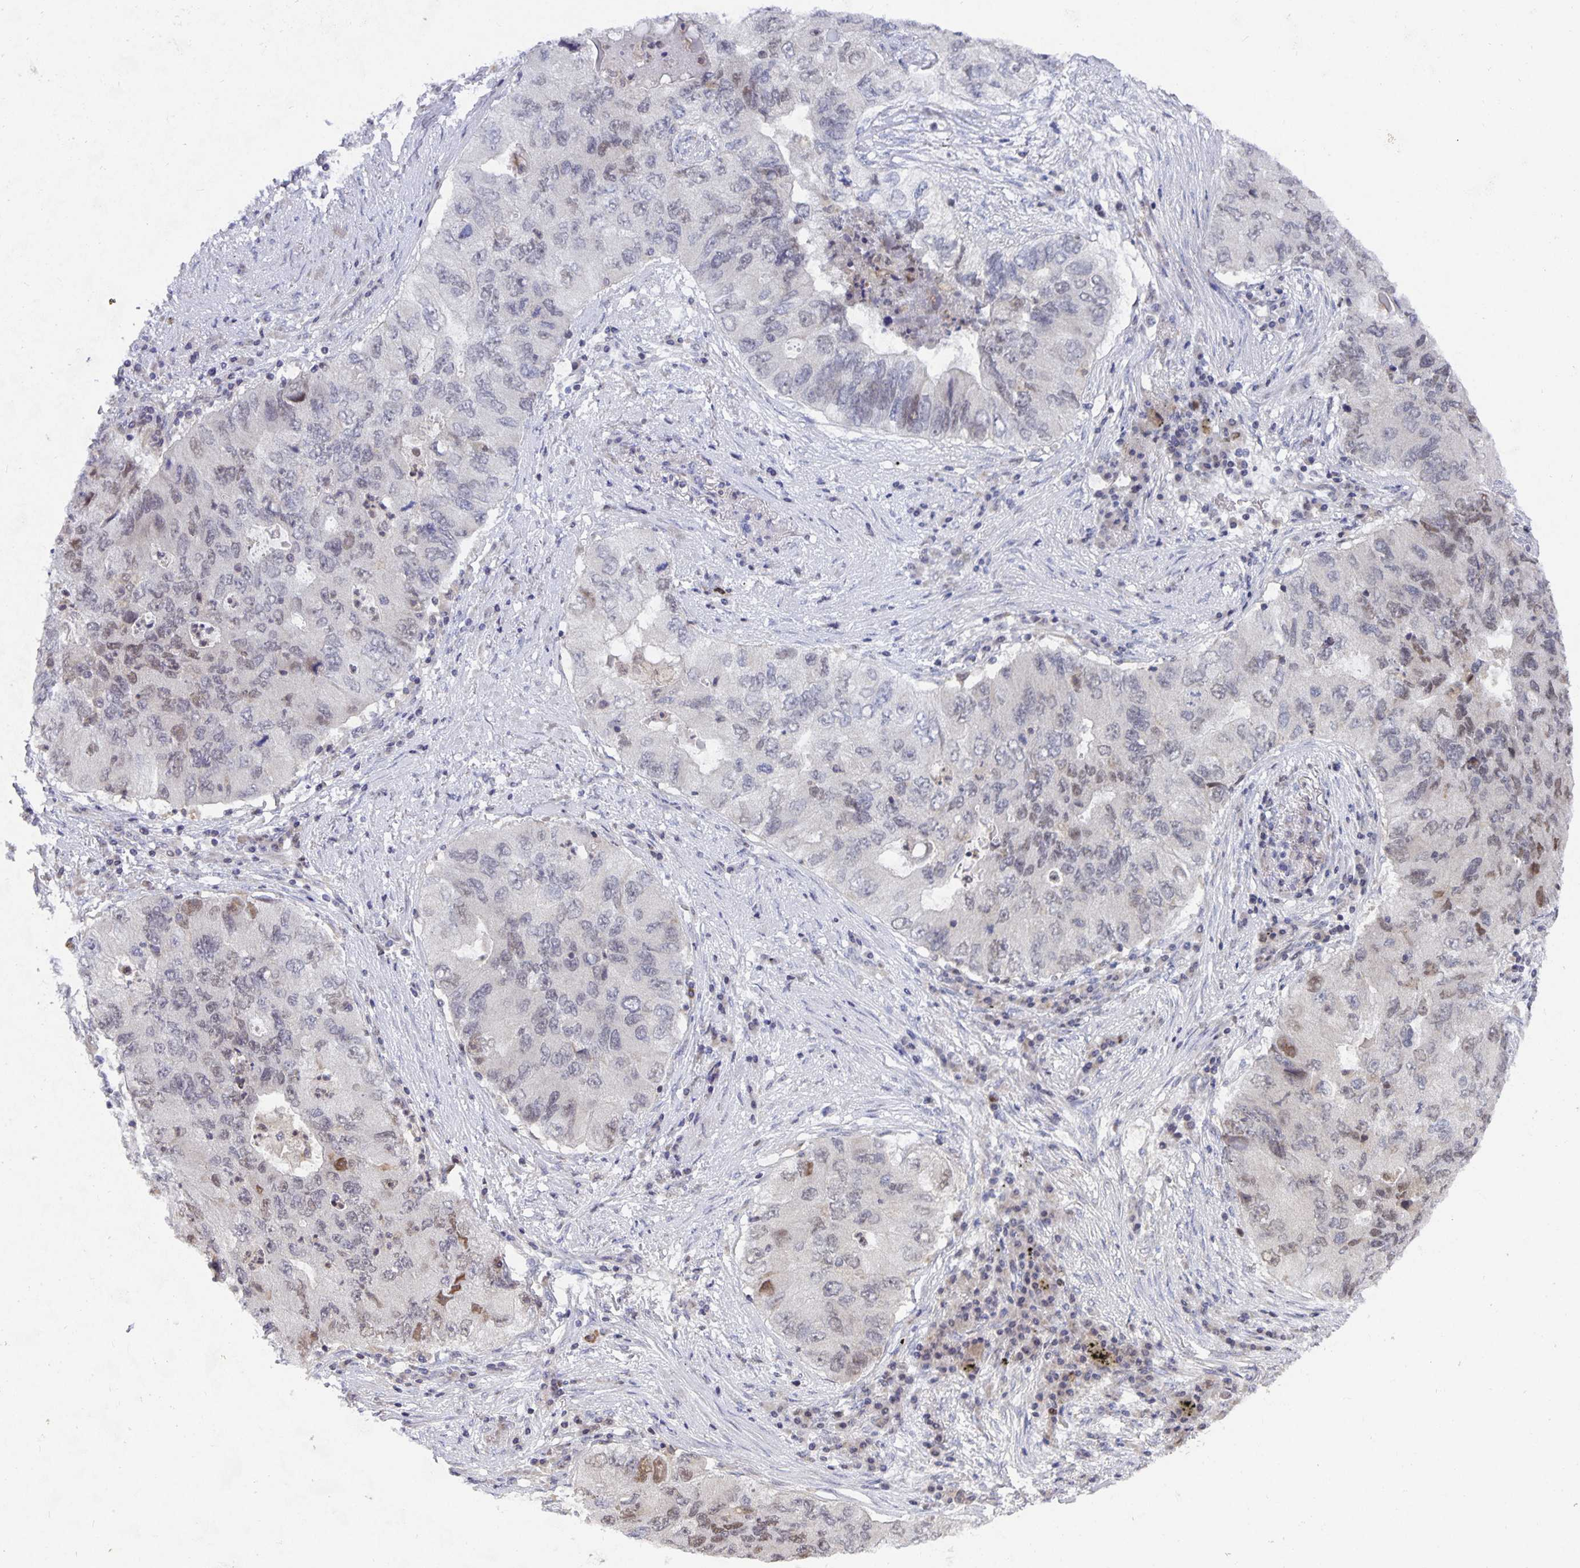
{"staining": {"intensity": "moderate", "quantity": "<25%", "location": "nuclear"}, "tissue": "lung cancer", "cell_type": "Tumor cells", "image_type": "cancer", "snomed": [{"axis": "morphology", "description": "Adenocarcinoma, NOS"}, {"axis": "morphology", "description": "Adenocarcinoma, metastatic, NOS"}, {"axis": "topography", "description": "Lymph node"}, {"axis": "topography", "description": "Lung"}], "caption": "Lung cancer (metastatic adenocarcinoma) stained with DAB immunohistochemistry exhibits low levels of moderate nuclear expression in approximately <25% of tumor cells.", "gene": "HEPN1", "patient": {"sex": "female", "age": 54}}